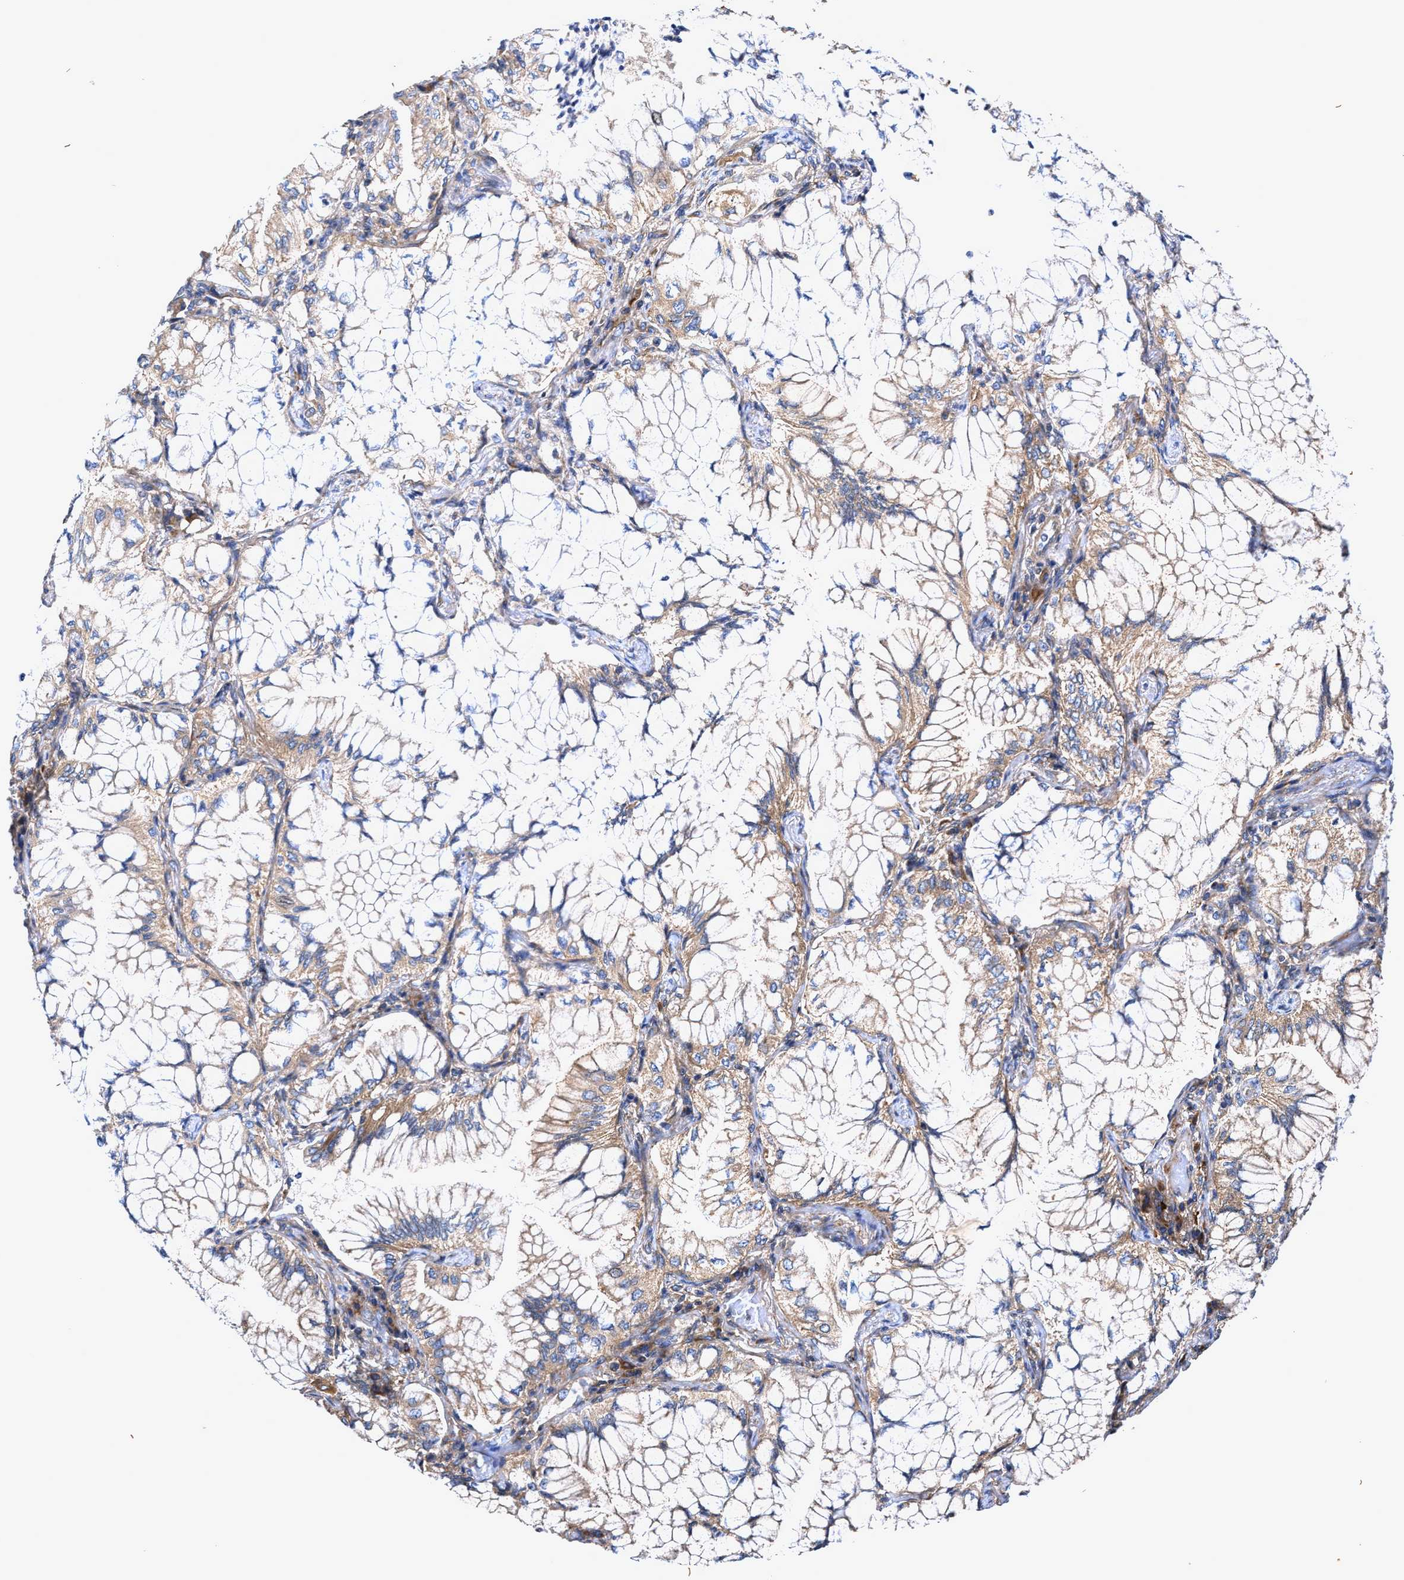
{"staining": {"intensity": "moderate", "quantity": ">75%", "location": "cytoplasmic/membranous"}, "tissue": "lung cancer", "cell_type": "Tumor cells", "image_type": "cancer", "snomed": [{"axis": "morphology", "description": "Adenocarcinoma, NOS"}, {"axis": "topography", "description": "Lung"}], "caption": "Brown immunohistochemical staining in lung cancer (adenocarcinoma) shows moderate cytoplasmic/membranous staining in about >75% of tumor cells.", "gene": "EFNA4", "patient": {"sex": "female", "age": 70}}